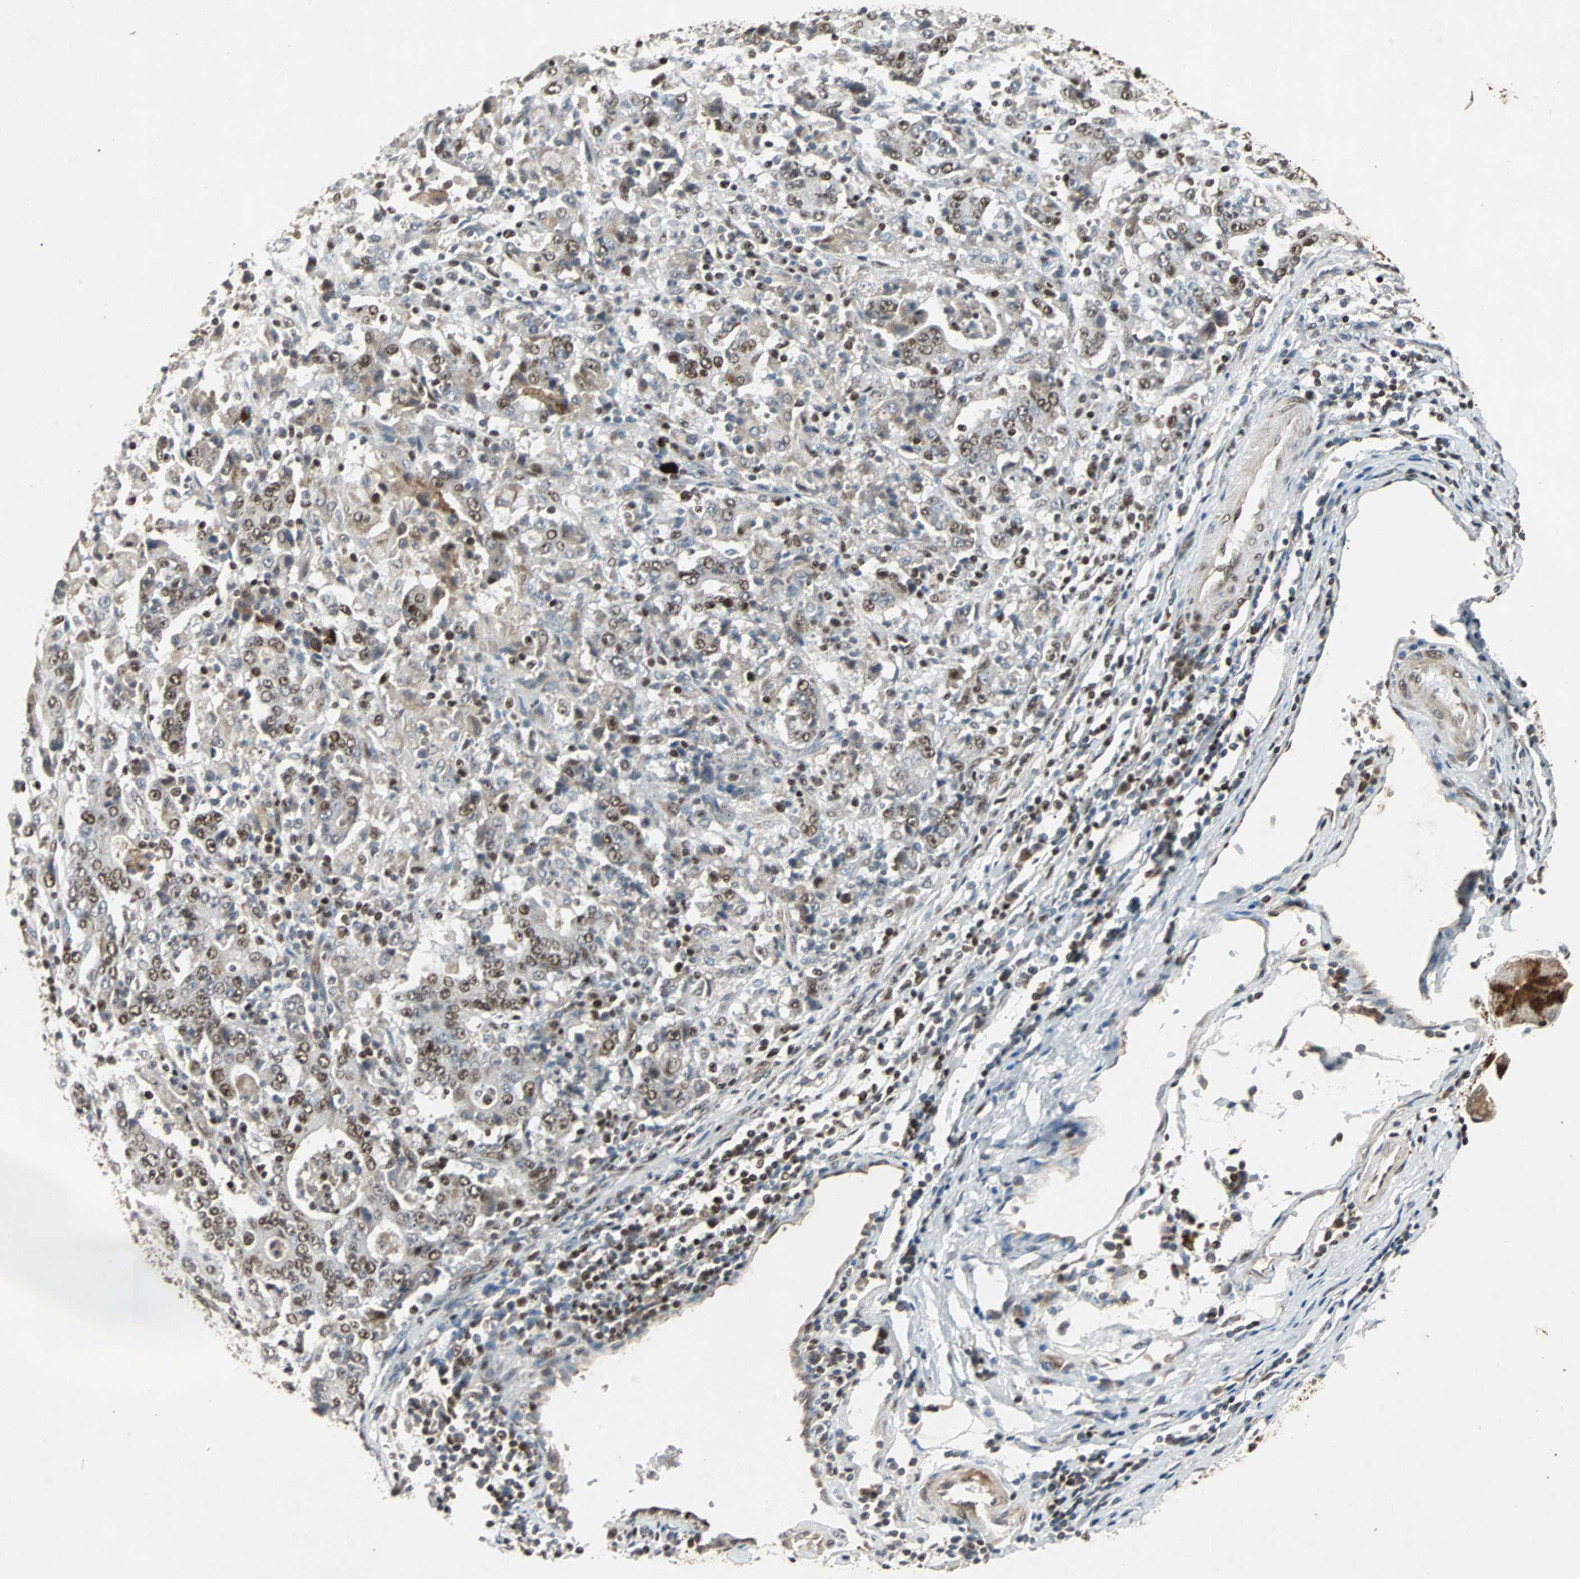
{"staining": {"intensity": "weak", "quantity": "25%-75%", "location": "nuclear"}, "tissue": "stomach cancer", "cell_type": "Tumor cells", "image_type": "cancer", "snomed": [{"axis": "morphology", "description": "Normal tissue, NOS"}, {"axis": "morphology", "description": "Adenocarcinoma, NOS"}, {"axis": "topography", "description": "Stomach, upper"}, {"axis": "topography", "description": "Stomach"}], "caption": "DAB immunohistochemical staining of human stomach cancer (adenocarcinoma) reveals weak nuclear protein staining in approximately 25%-75% of tumor cells.", "gene": "TAF5", "patient": {"sex": "male", "age": 59}}